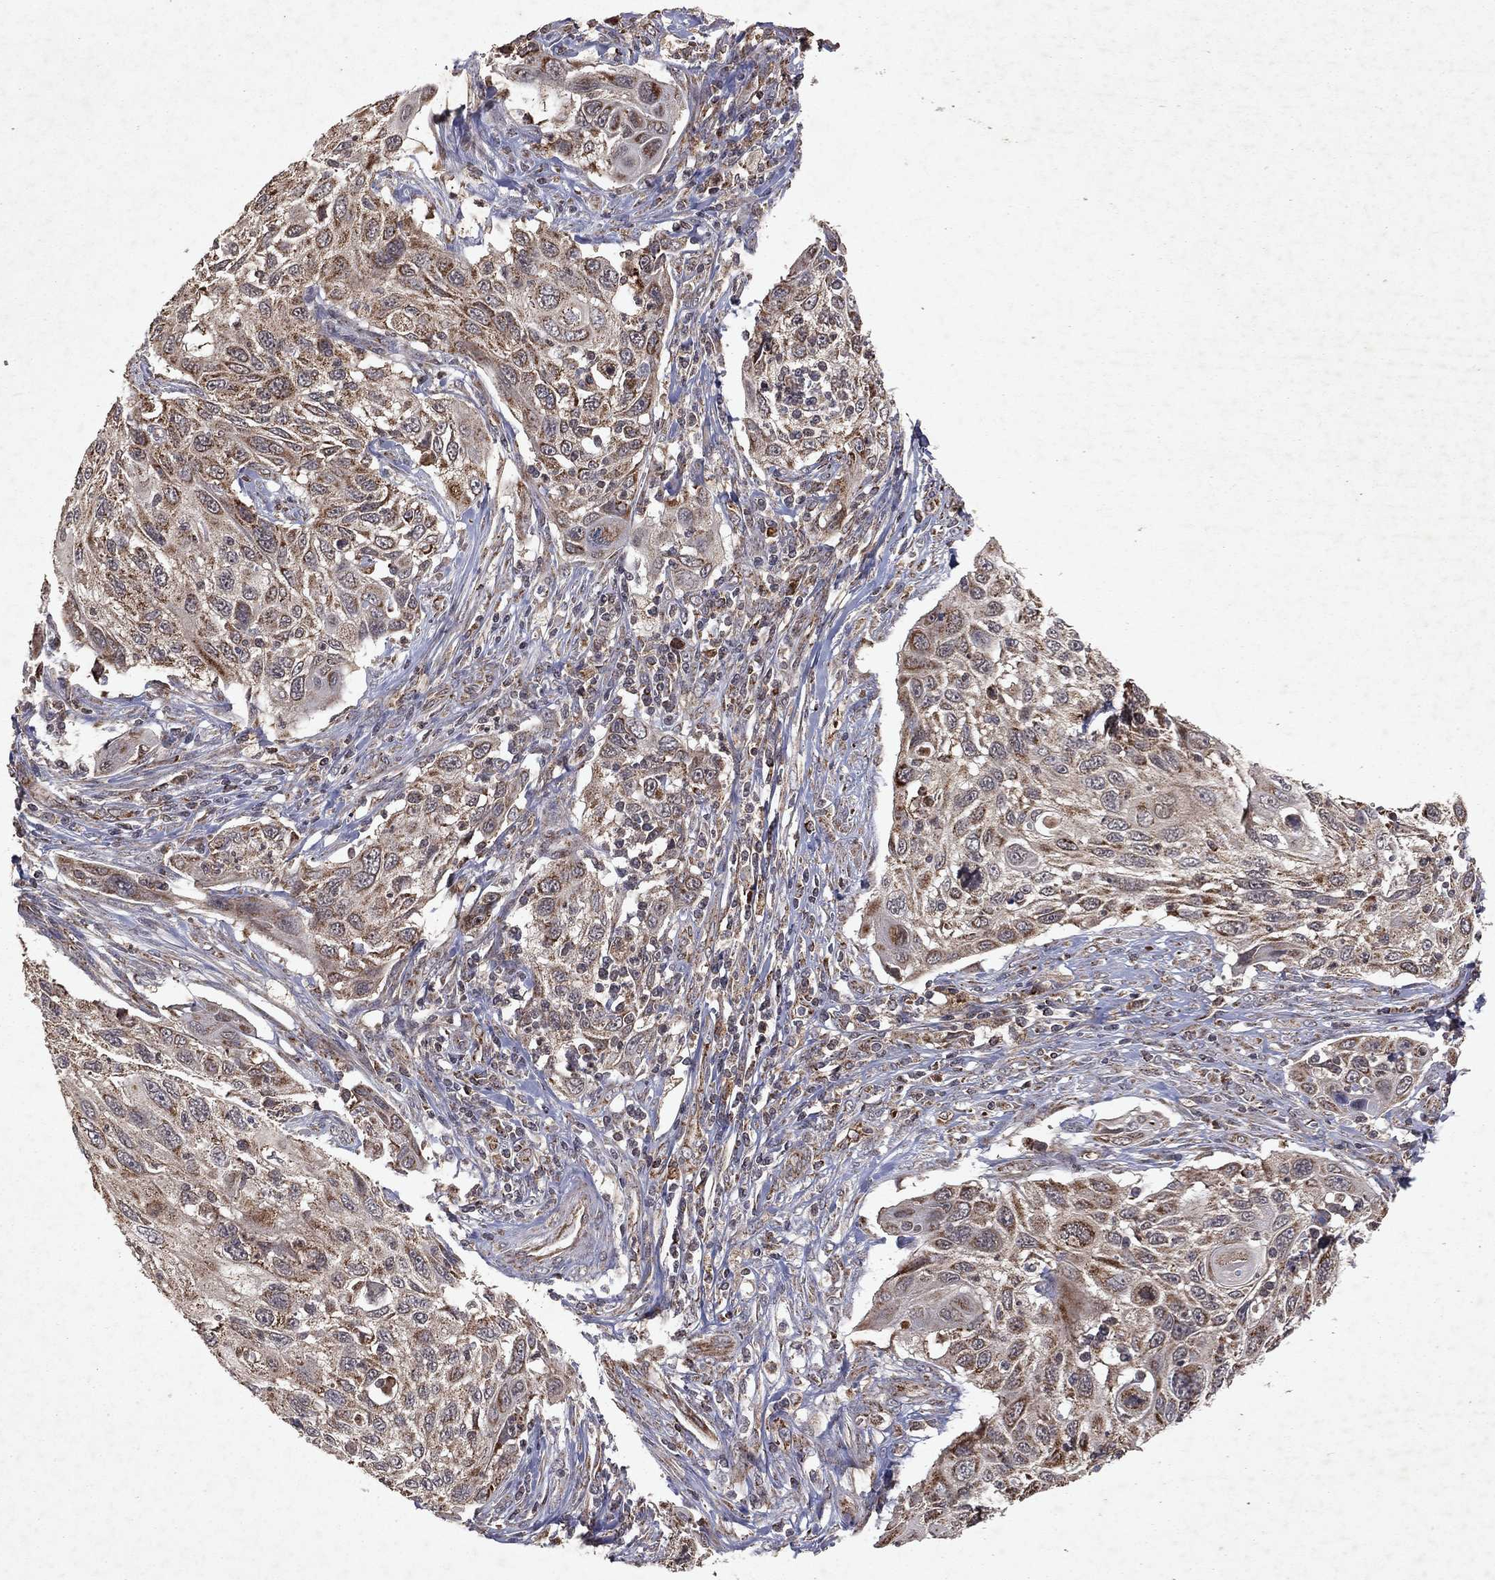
{"staining": {"intensity": "moderate", "quantity": "25%-75%", "location": "cytoplasmic/membranous"}, "tissue": "cervical cancer", "cell_type": "Tumor cells", "image_type": "cancer", "snomed": [{"axis": "morphology", "description": "Squamous cell carcinoma, NOS"}, {"axis": "topography", "description": "Cervix"}], "caption": "Protein expression analysis of squamous cell carcinoma (cervical) shows moderate cytoplasmic/membranous staining in approximately 25%-75% of tumor cells.", "gene": "PYROXD2", "patient": {"sex": "female", "age": 70}}